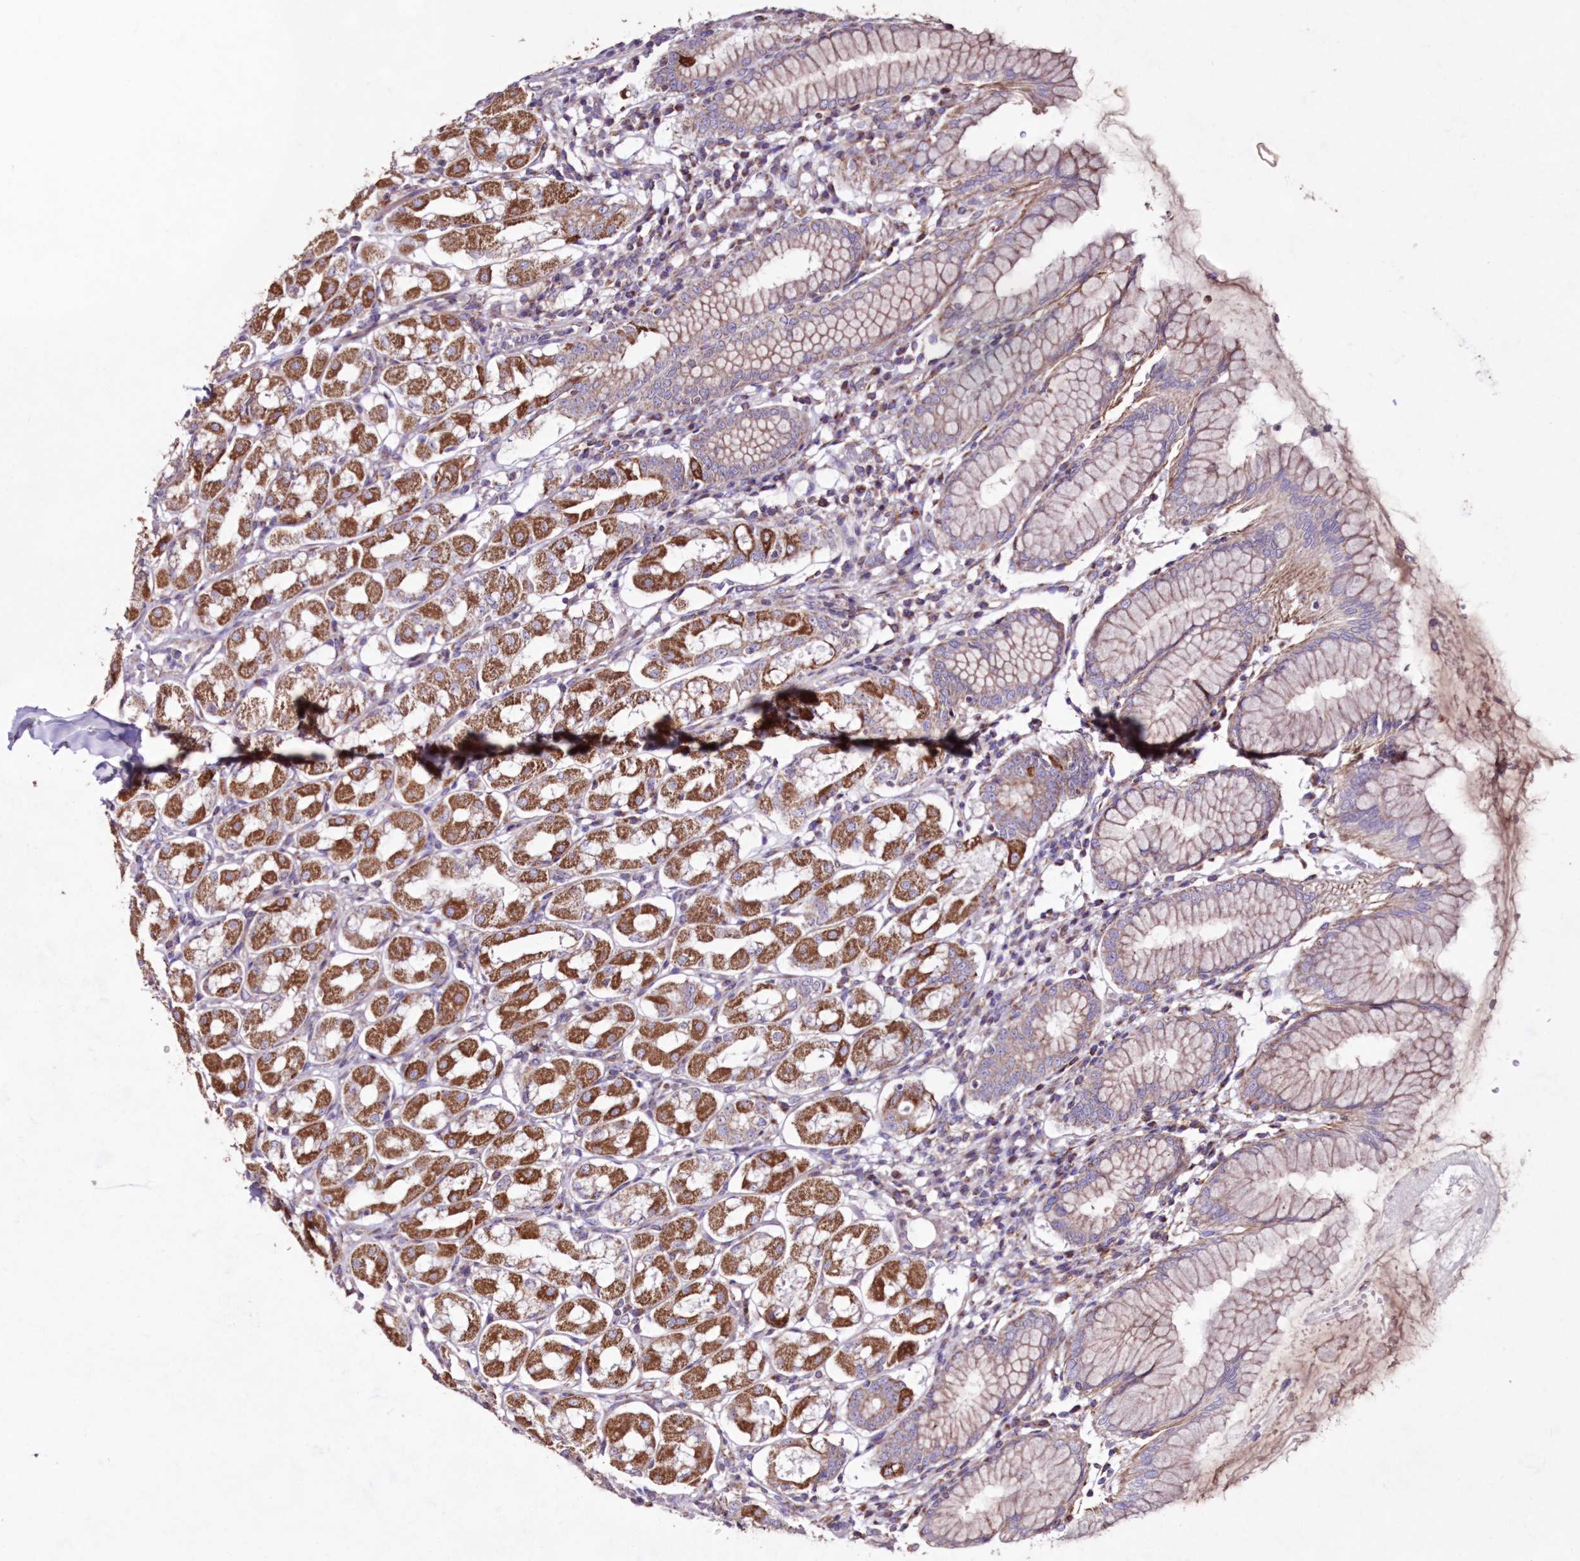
{"staining": {"intensity": "moderate", "quantity": "25%-75%", "location": "cytoplasmic/membranous"}, "tissue": "stomach", "cell_type": "Glandular cells", "image_type": "normal", "snomed": [{"axis": "morphology", "description": "Normal tissue, NOS"}, {"axis": "topography", "description": "Stomach"}, {"axis": "topography", "description": "Stomach, lower"}], "caption": "The histopathology image reveals staining of benign stomach, revealing moderate cytoplasmic/membranous protein expression (brown color) within glandular cells. (DAB (3,3'-diaminobenzidine) = brown stain, brightfield microscopy at high magnification).", "gene": "HADHB", "patient": {"sex": "female", "age": 56}}